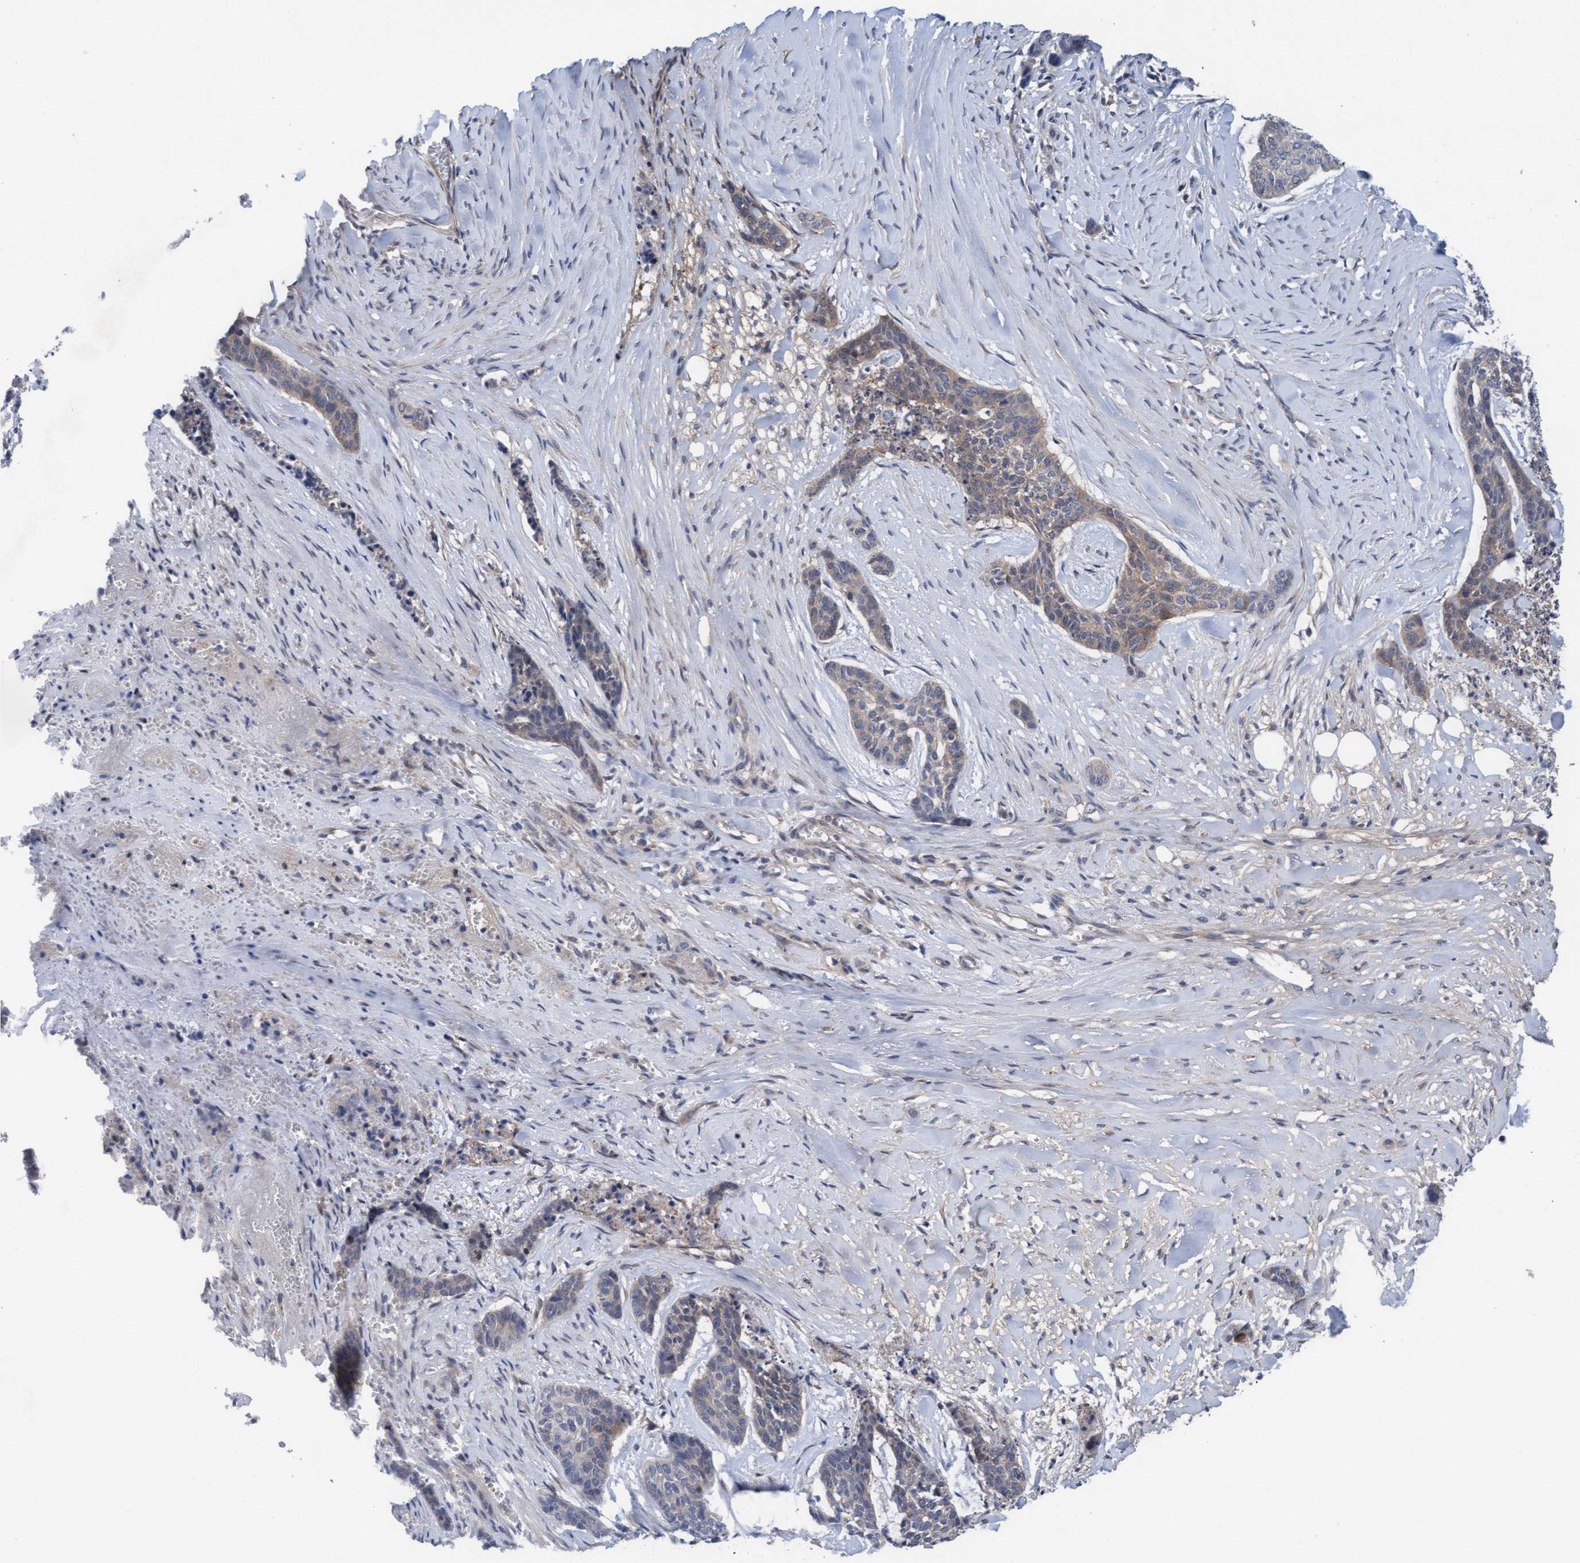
{"staining": {"intensity": "weak", "quantity": "25%-75%", "location": "cytoplasmic/membranous"}, "tissue": "skin cancer", "cell_type": "Tumor cells", "image_type": "cancer", "snomed": [{"axis": "morphology", "description": "Basal cell carcinoma"}, {"axis": "topography", "description": "Skin"}], "caption": "Brown immunohistochemical staining in skin cancer (basal cell carcinoma) shows weak cytoplasmic/membranous expression in about 25%-75% of tumor cells.", "gene": "PLCD1", "patient": {"sex": "female", "age": 64}}